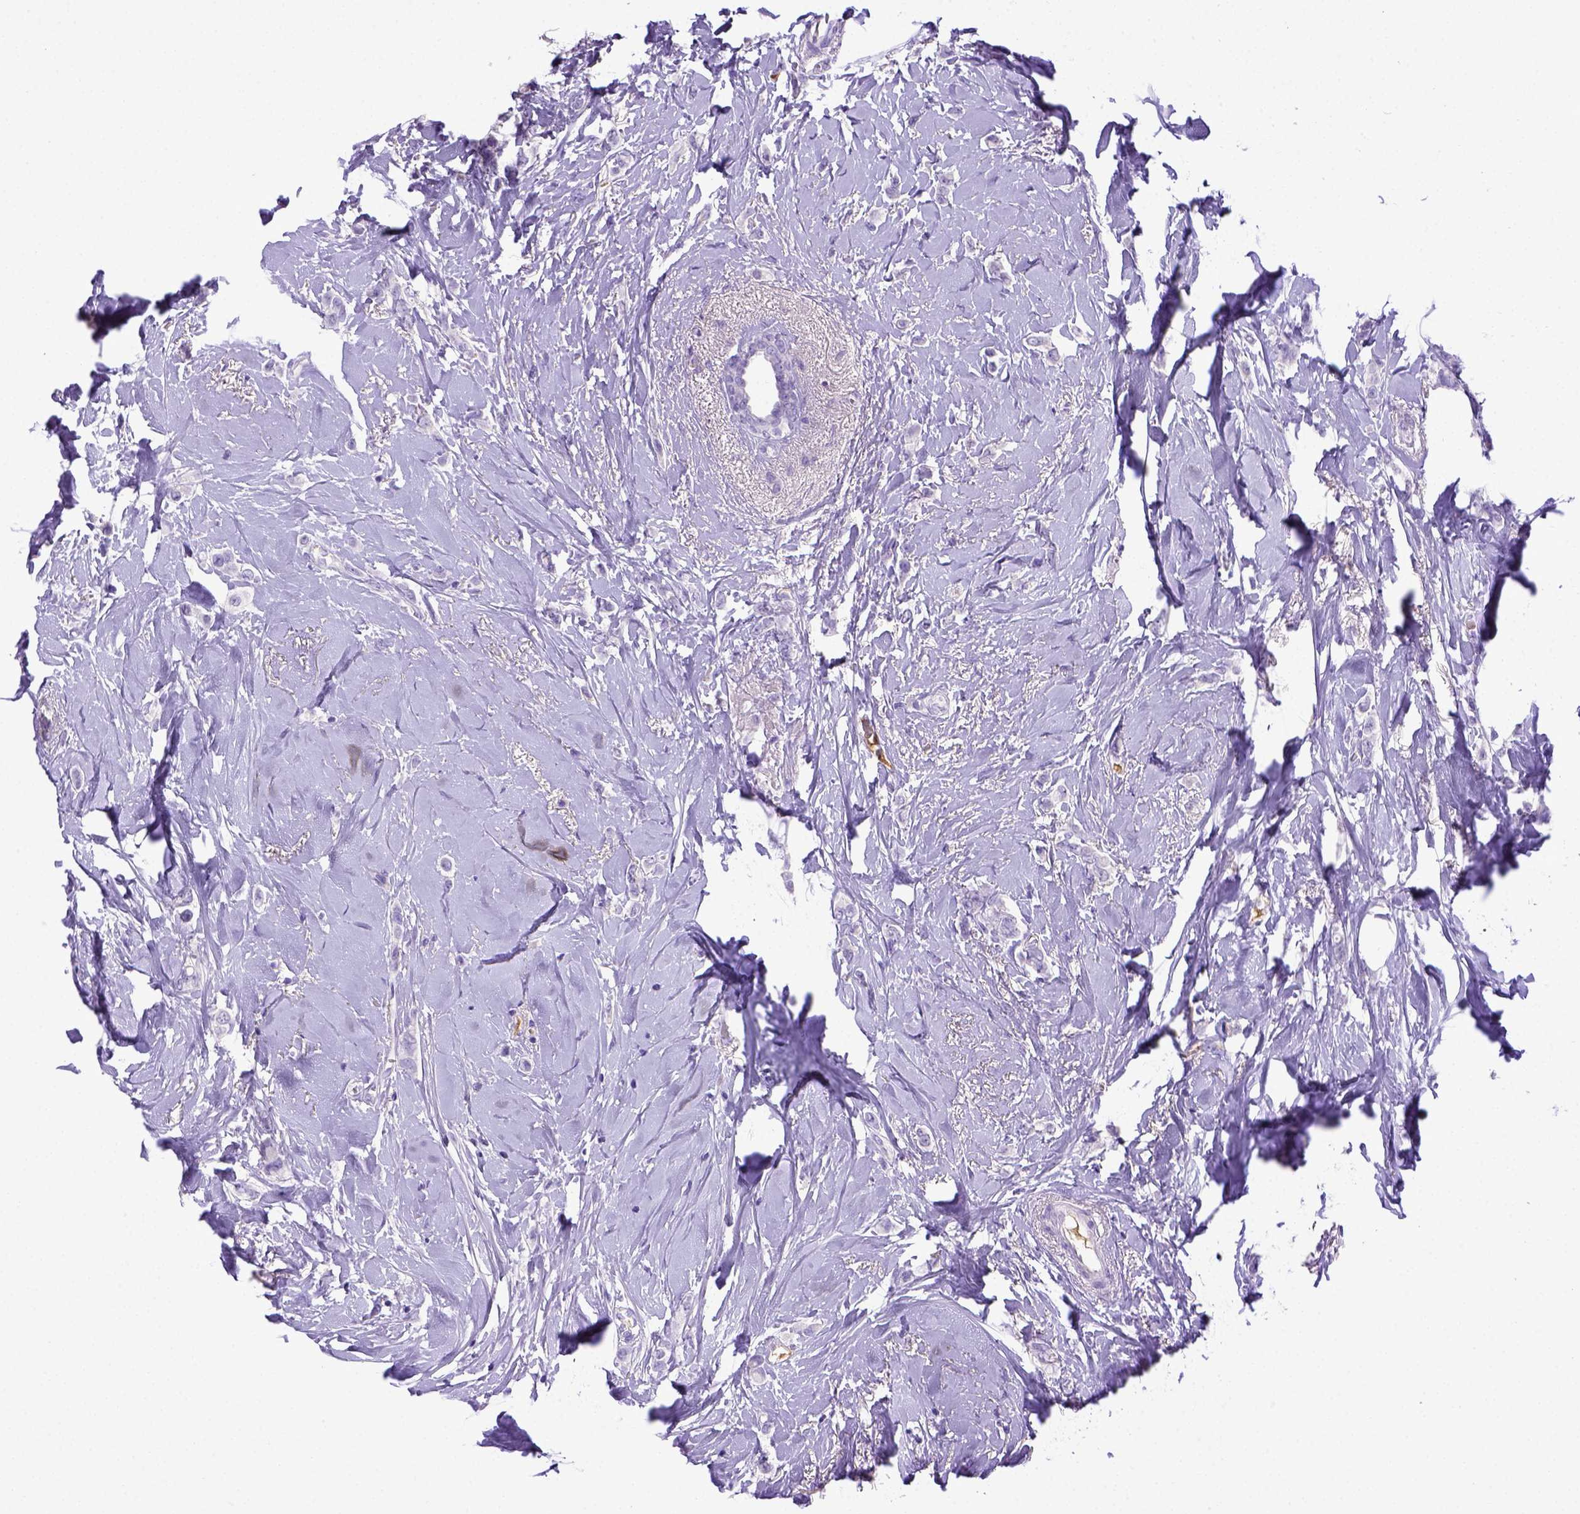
{"staining": {"intensity": "negative", "quantity": "none", "location": "none"}, "tissue": "breast cancer", "cell_type": "Tumor cells", "image_type": "cancer", "snomed": [{"axis": "morphology", "description": "Lobular carcinoma"}, {"axis": "topography", "description": "Breast"}], "caption": "Histopathology image shows no protein staining in tumor cells of breast lobular carcinoma tissue.", "gene": "ITIH4", "patient": {"sex": "female", "age": 66}}